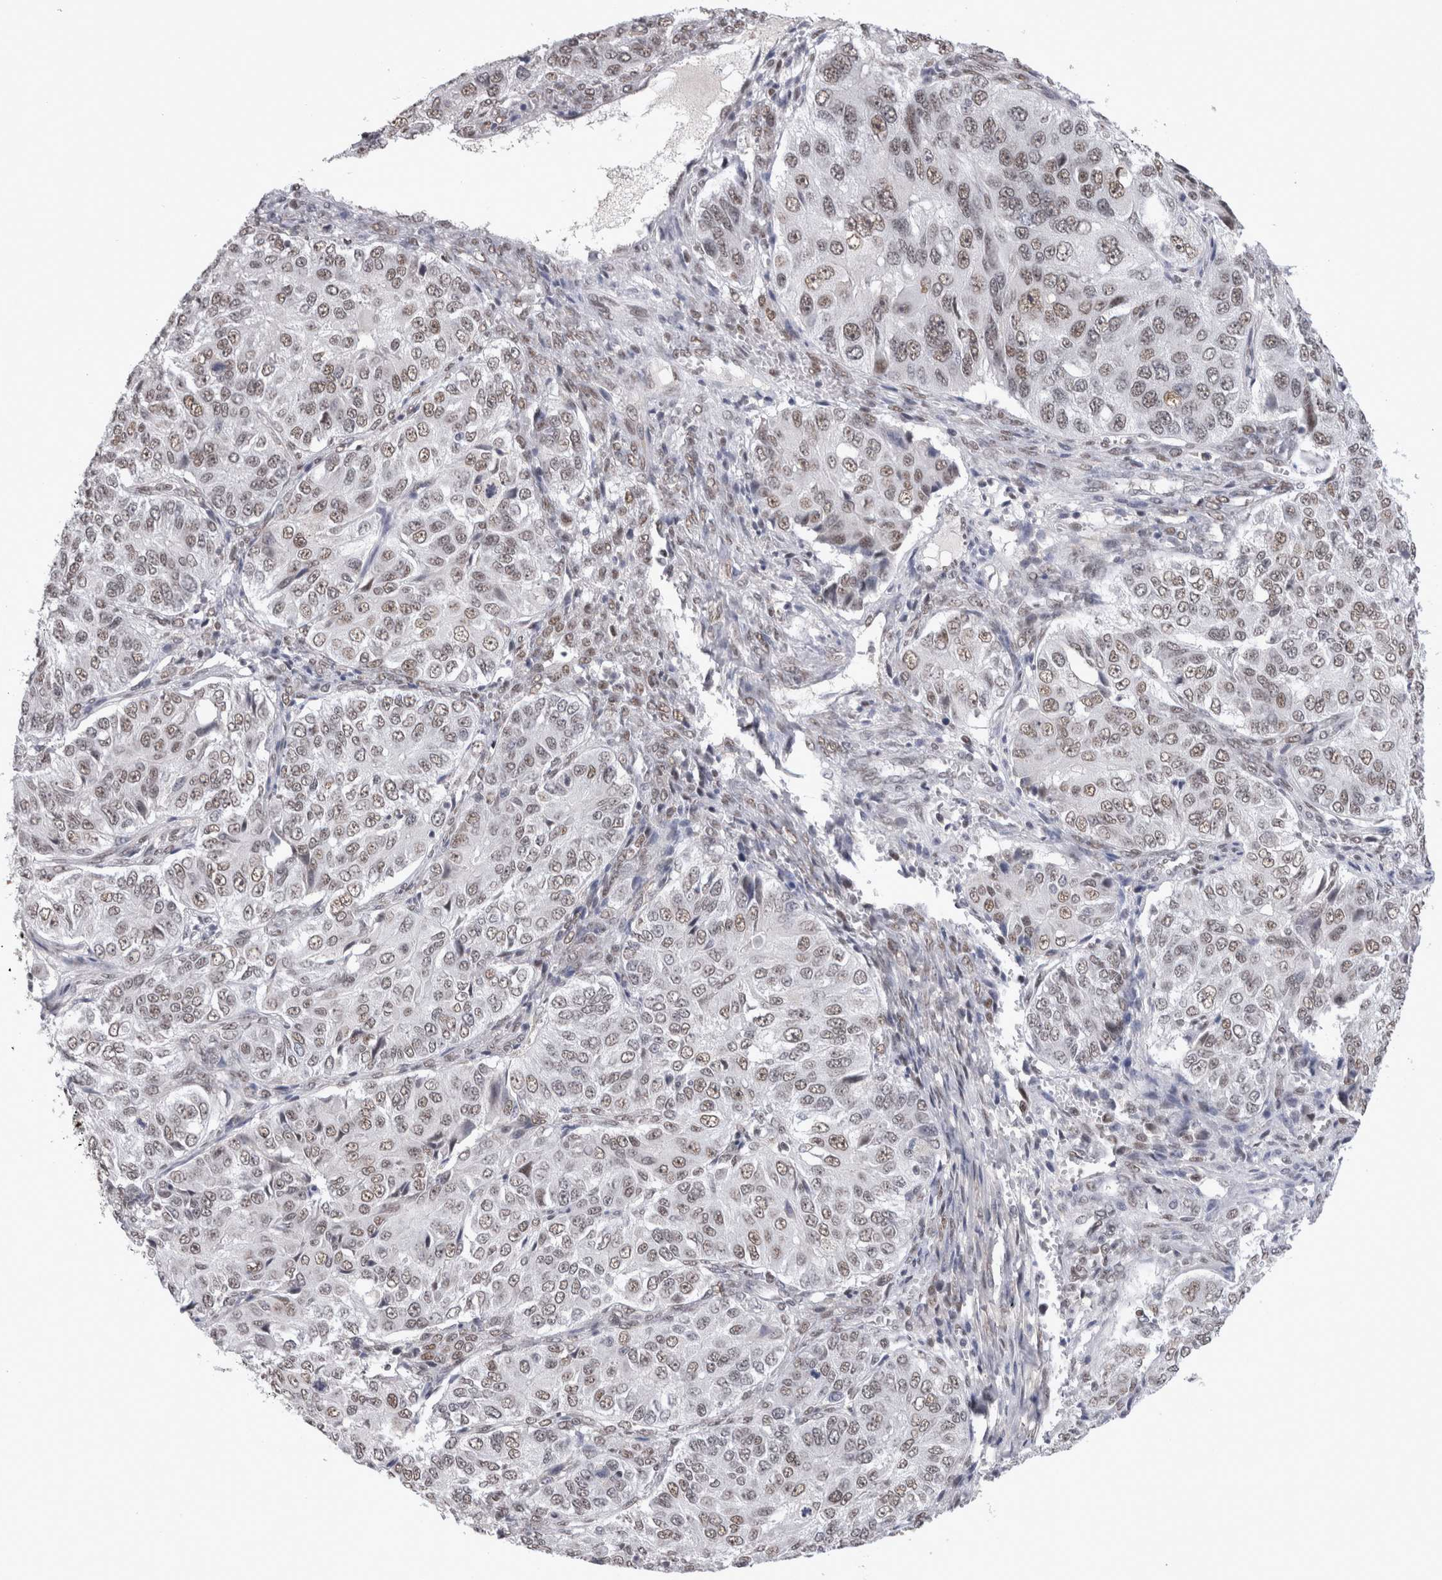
{"staining": {"intensity": "weak", "quantity": ">75%", "location": "nuclear"}, "tissue": "ovarian cancer", "cell_type": "Tumor cells", "image_type": "cancer", "snomed": [{"axis": "morphology", "description": "Carcinoma, endometroid"}, {"axis": "topography", "description": "Ovary"}], "caption": "IHC (DAB) staining of human endometroid carcinoma (ovarian) shows weak nuclear protein expression in about >75% of tumor cells. The protein of interest is shown in brown color, while the nuclei are stained blue.", "gene": "API5", "patient": {"sex": "female", "age": 51}}